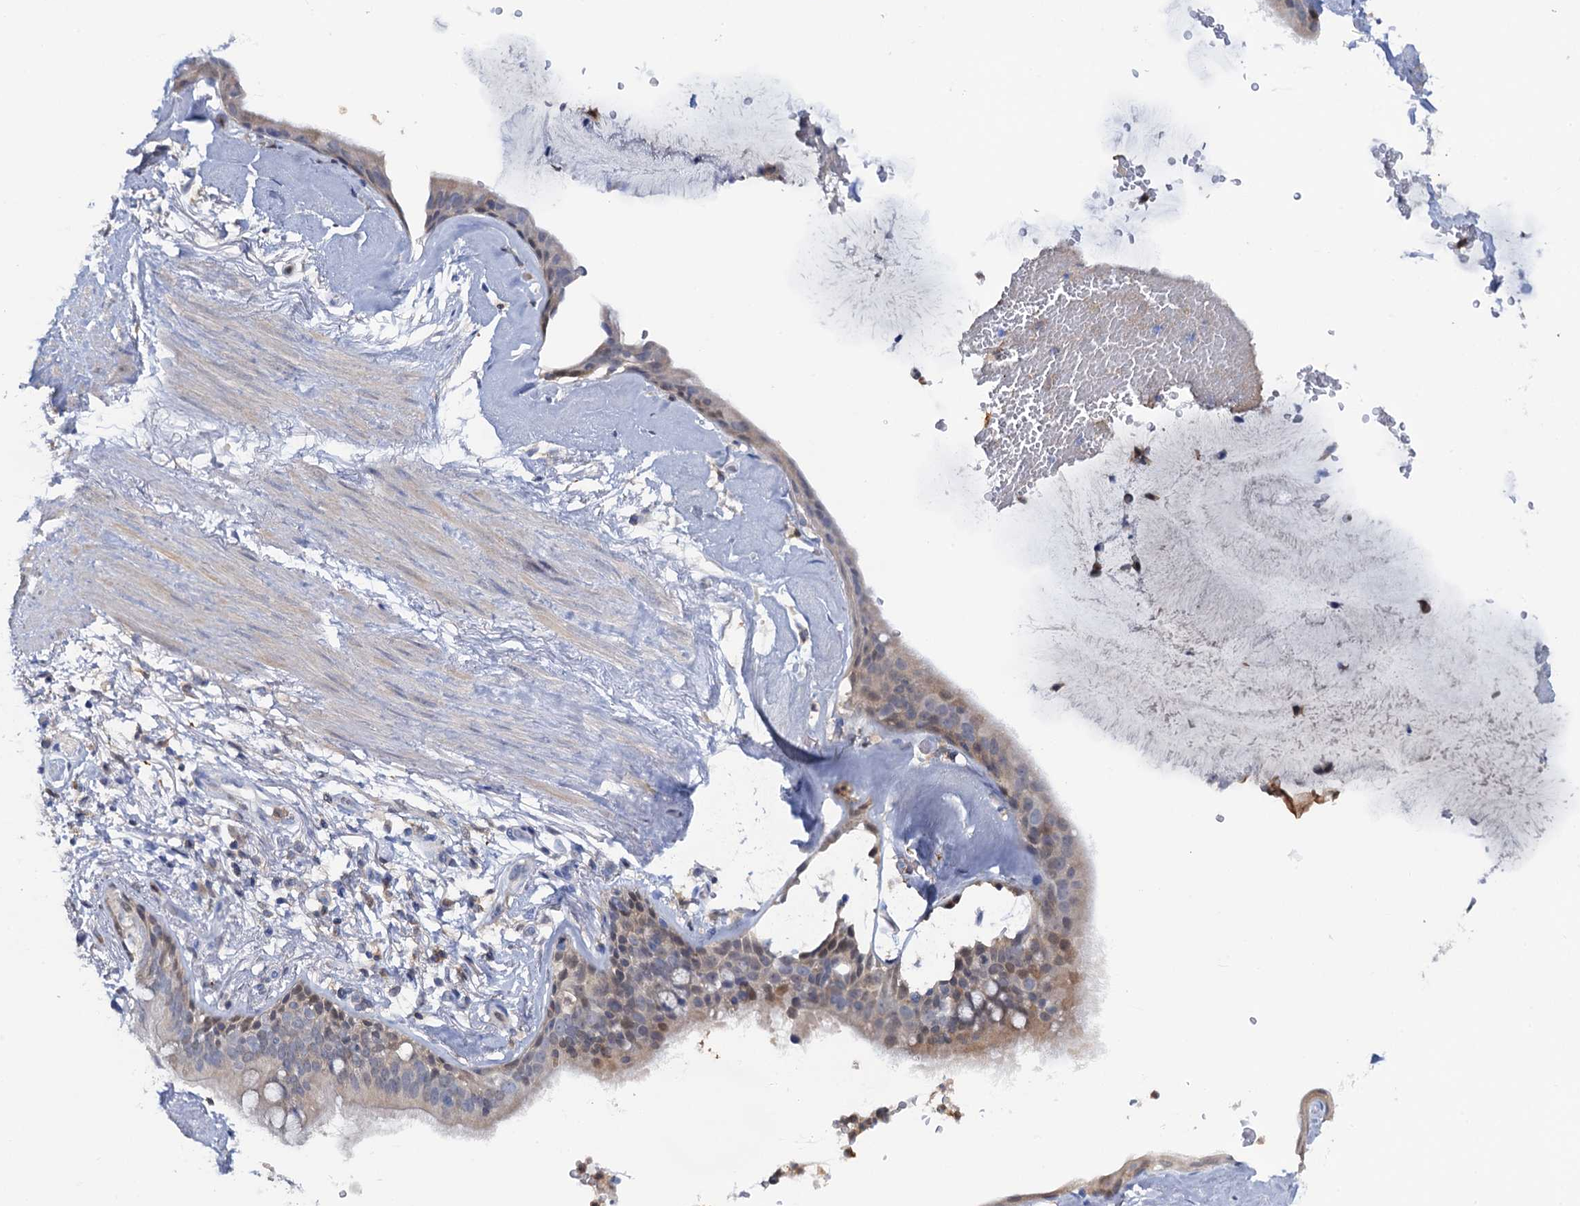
{"staining": {"intensity": "negative", "quantity": "none", "location": "none"}, "tissue": "adipose tissue", "cell_type": "Adipocytes", "image_type": "normal", "snomed": [{"axis": "morphology", "description": "Normal tissue, NOS"}, {"axis": "topography", "description": "Cartilage tissue"}], "caption": "A photomicrograph of adipose tissue stained for a protein exhibits no brown staining in adipocytes. Nuclei are stained in blue.", "gene": "FAH", "patient": {"sex": "female", "age": 63}}